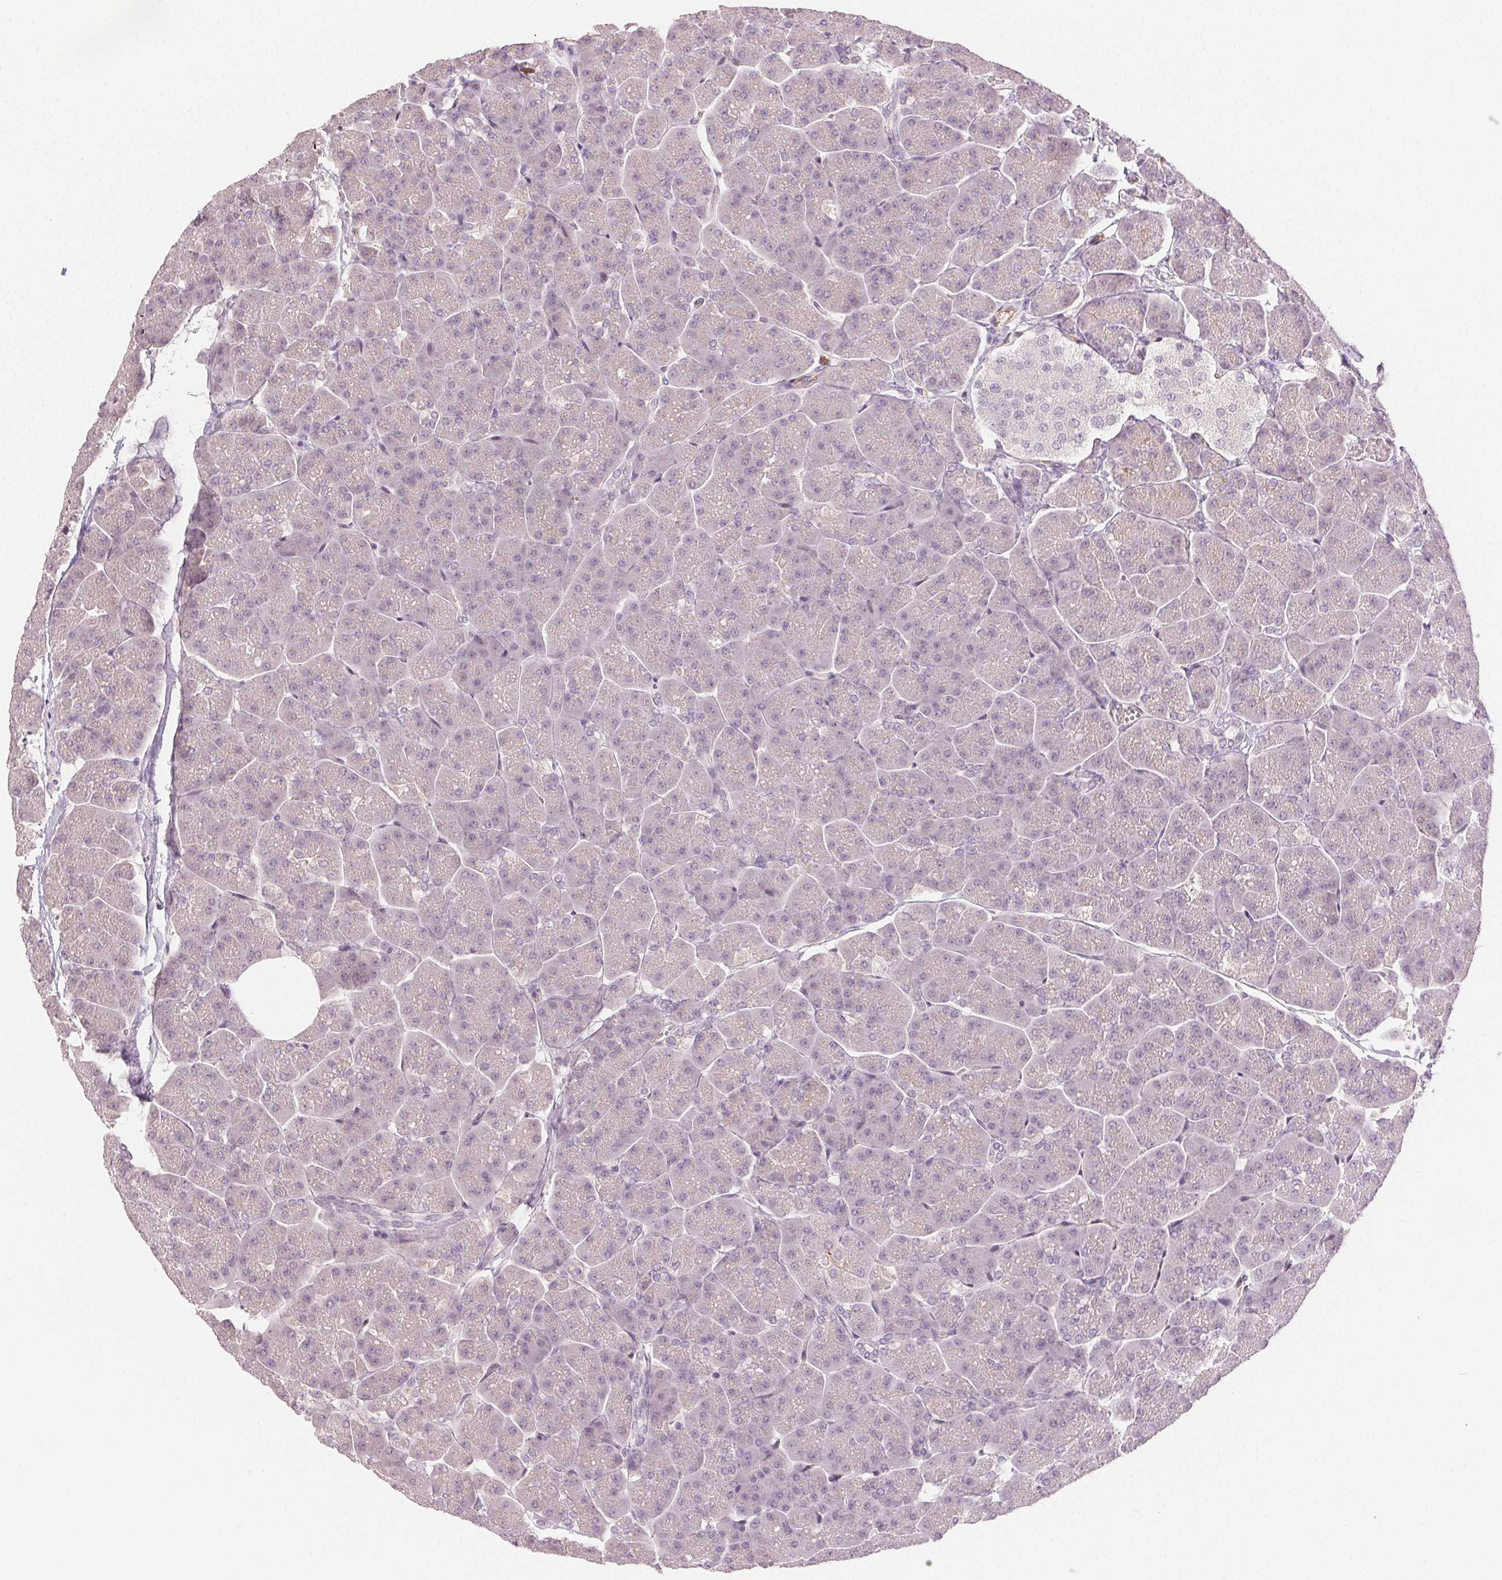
{"staining": {"intensity": "weak", "quantity": "<25%", "location": "cytoplasmic/membranous"}, "tissue": "pancreas", "cell_type": "Exocrine glandular cells", "image_type": "normal", "snomed": [{"axis": "morphology", "description": "Normal tissue, NOS"}, {"axis": "topography", "description": "Pancreas"}, {"axis": "topography", "description": "Peripheral nerve tissue"}], "caption": "Photomicrograph shows no protein positivity in exocrine glandular cells of normal pancreas. (DAB IHC with hematoxylin counter stain).", "gene": "PODXL", "patient": {"sex": "male", "age": 54}}